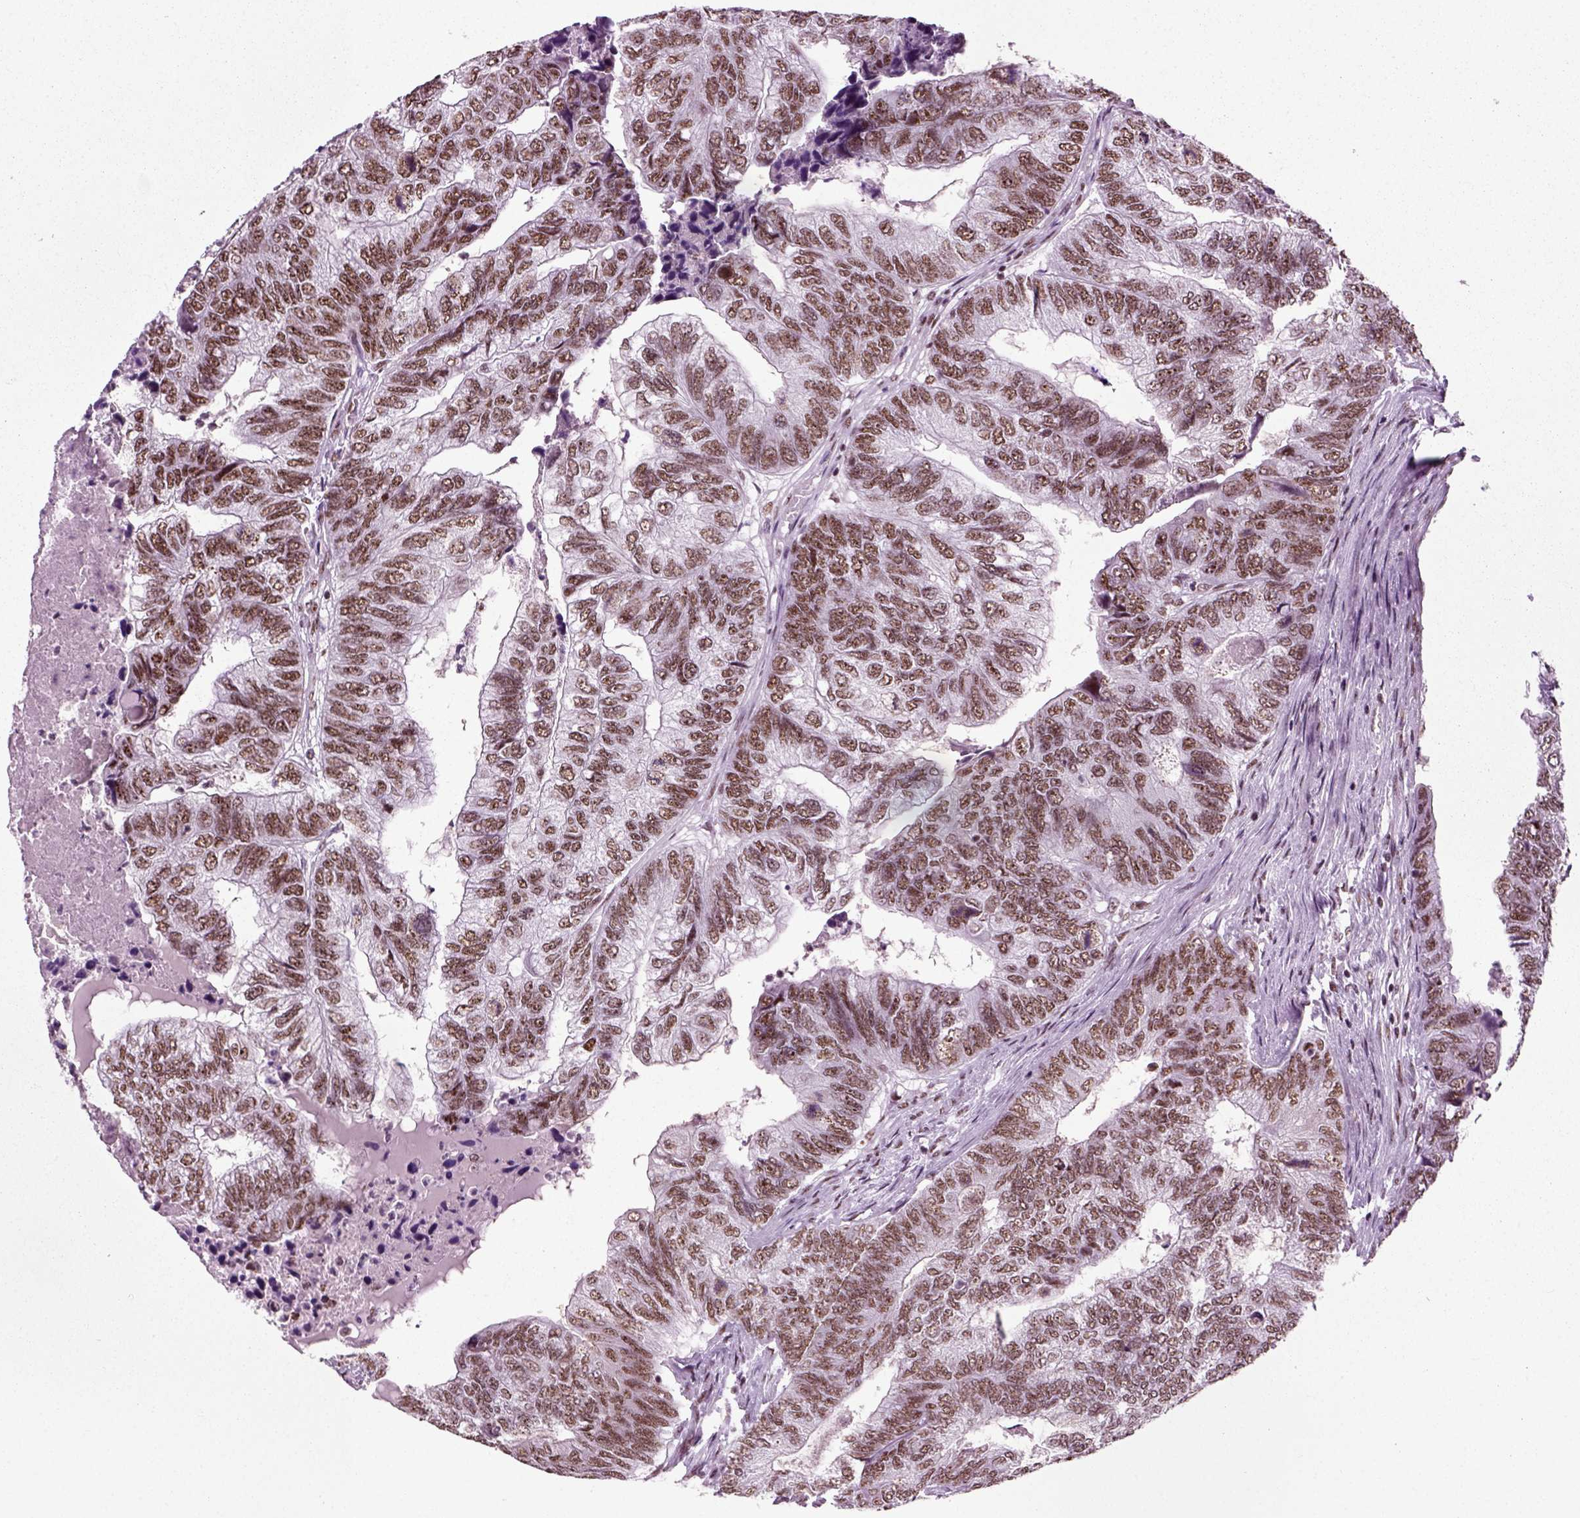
{"staining": {"intensity": "moderate", "quantity": ">75%", "location": "nuclear"}, "tissue": "colorectal cancer", "cell_type": "Tumor cells", "image_type": "cancer", "snomed": [{"axis": "morphology", "description": "Adenocarcinoma, NOS"}, {"axis": "topography", "description": "Colon"}], "caption": "Immunohistochemical staining of adenocarcinoma (colorectal) shows moderate nuclear protein staining in about >75% of tumor cells. The protein of interest is shown in brown color, while the nuclei are stained blue.", "gene": "RCOR3", "patient": {"sex": "female", "age": 67}}